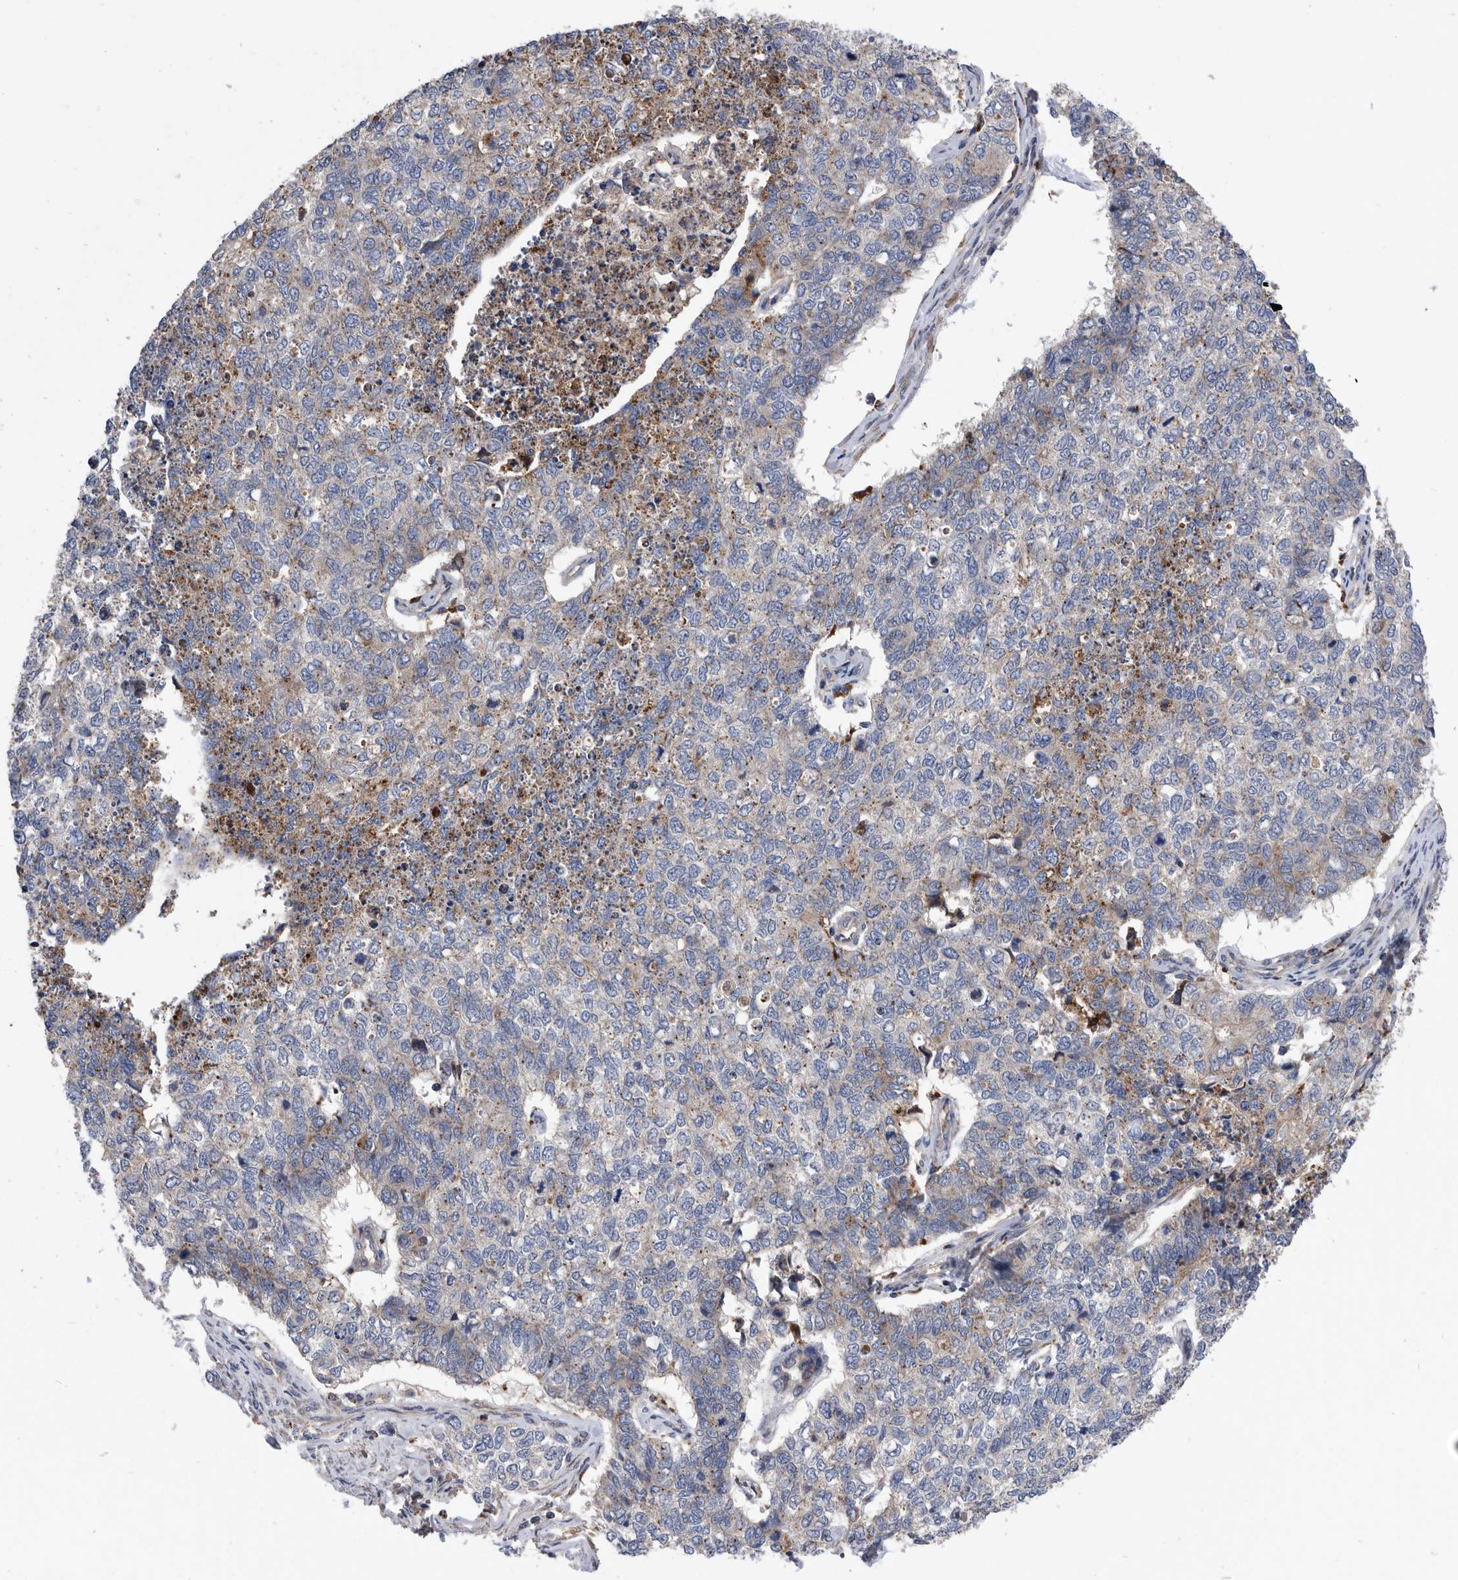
{"staining": {"intensity": "weak", "quantity": "<25%", "location": "cytoplasmic/membranous"}, "tissue": "cervical cancer", "cell_type": "Tumor cells", "image_type": "cancer", "snomed": [{"axis": "morphology", "description": "Squamous cell carcinoma, NOS"}, {"axis": "topography", "description": "Cervix"}], "caption": "Tumor cells show no significant expression in cervical cancer (squamous cell carcinoma).", "gene": "BAIAP3", "patient": {"sex": "female", "age": 63}}